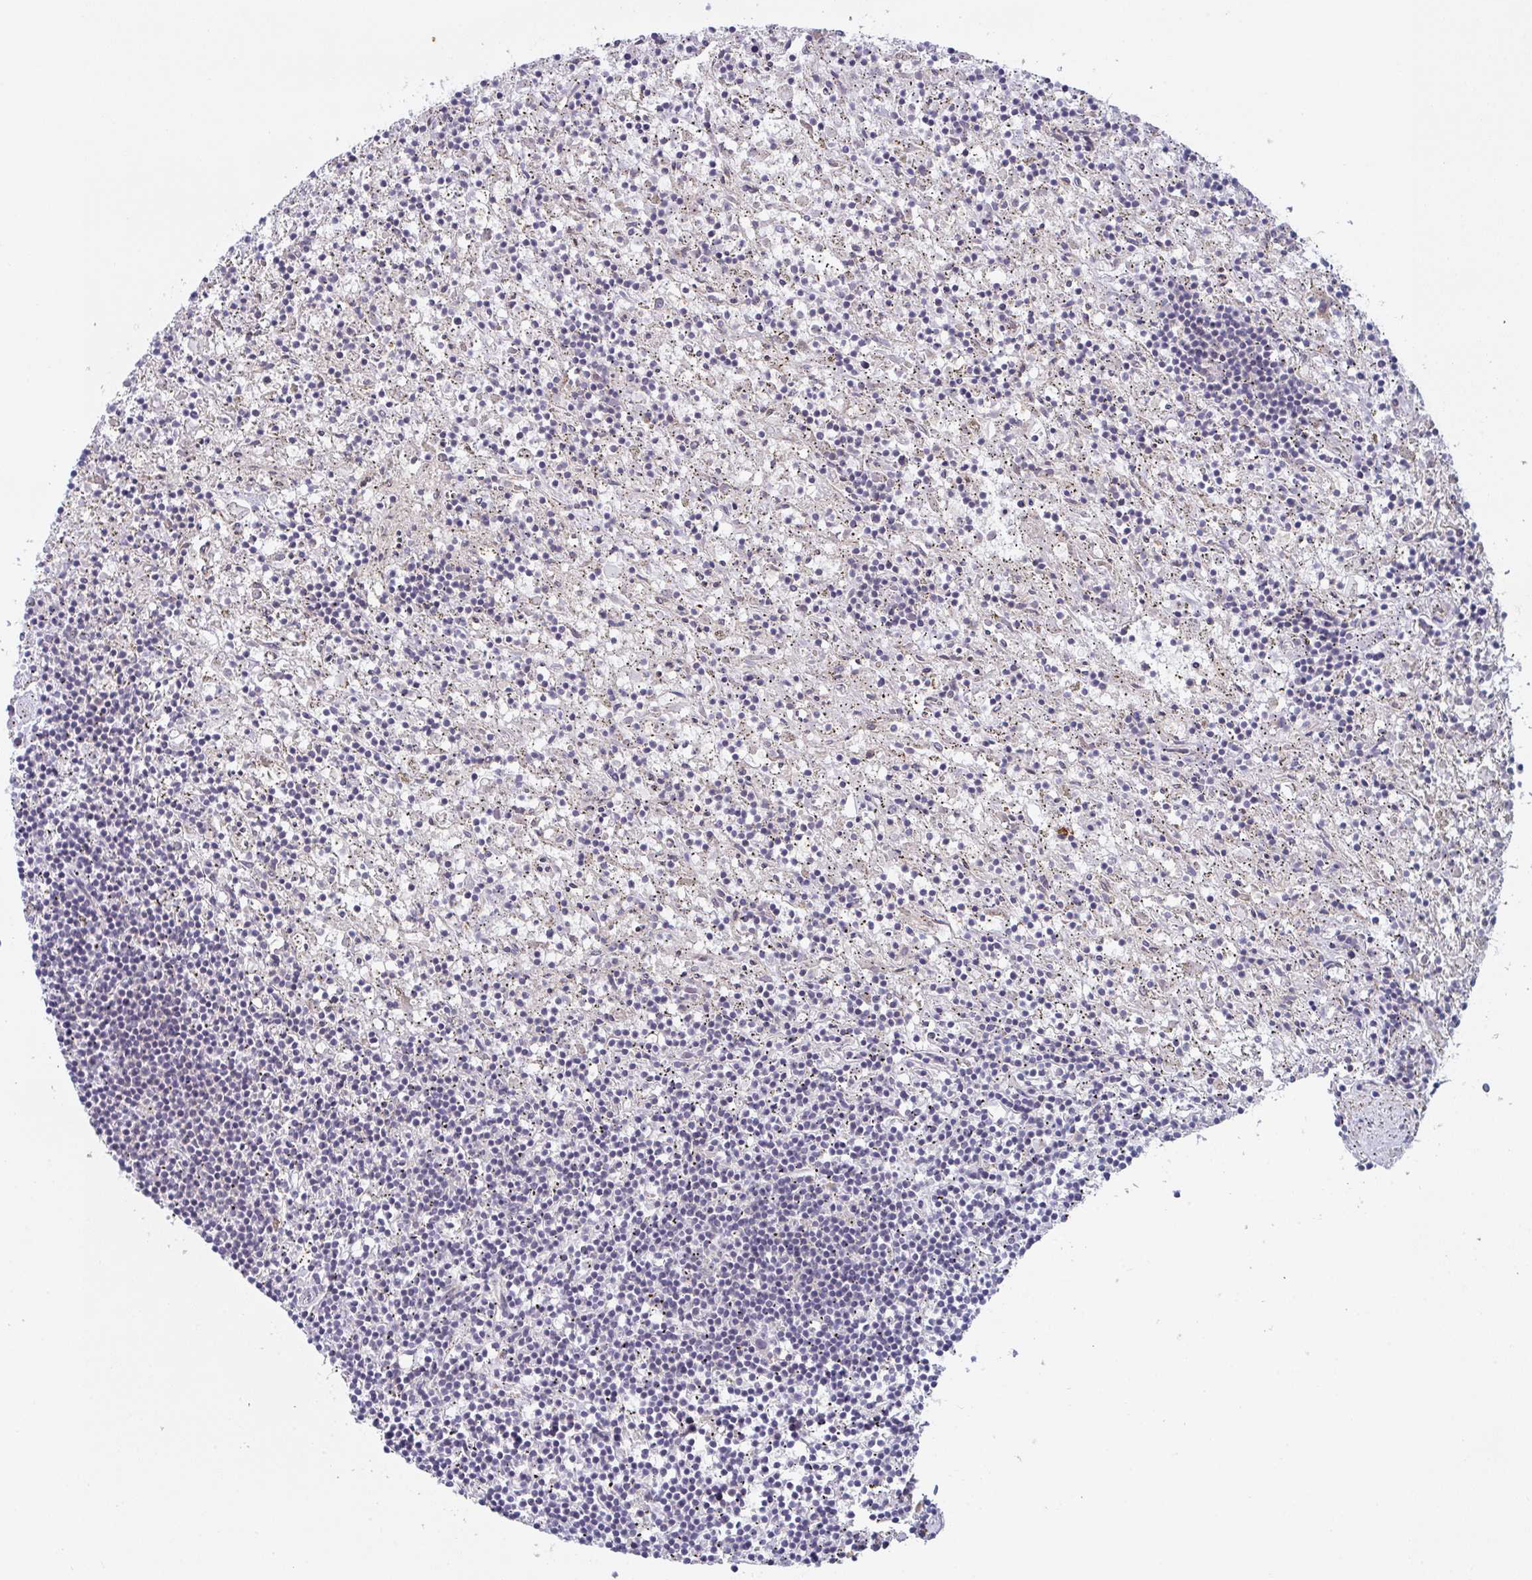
{"staining": {"intensity": "negative", "quantity": "none", "location": "none"}, "tissue": "lymphoma", "cell_type": "Tumor cells", "image_type": "cancer", "snomed": [{"axis": "morphology", "description": "Malignant lymphoma, non-Hodgkin's type, Low grade"}, {"axis": "topography", "description": "Spleen"}], "caption": "Immunohistochemical staining of human lymphoma exhibits no significant positivity in tumor cells.", "gene": "RBM18", "patient": {"sex": "male", "age": 76}}